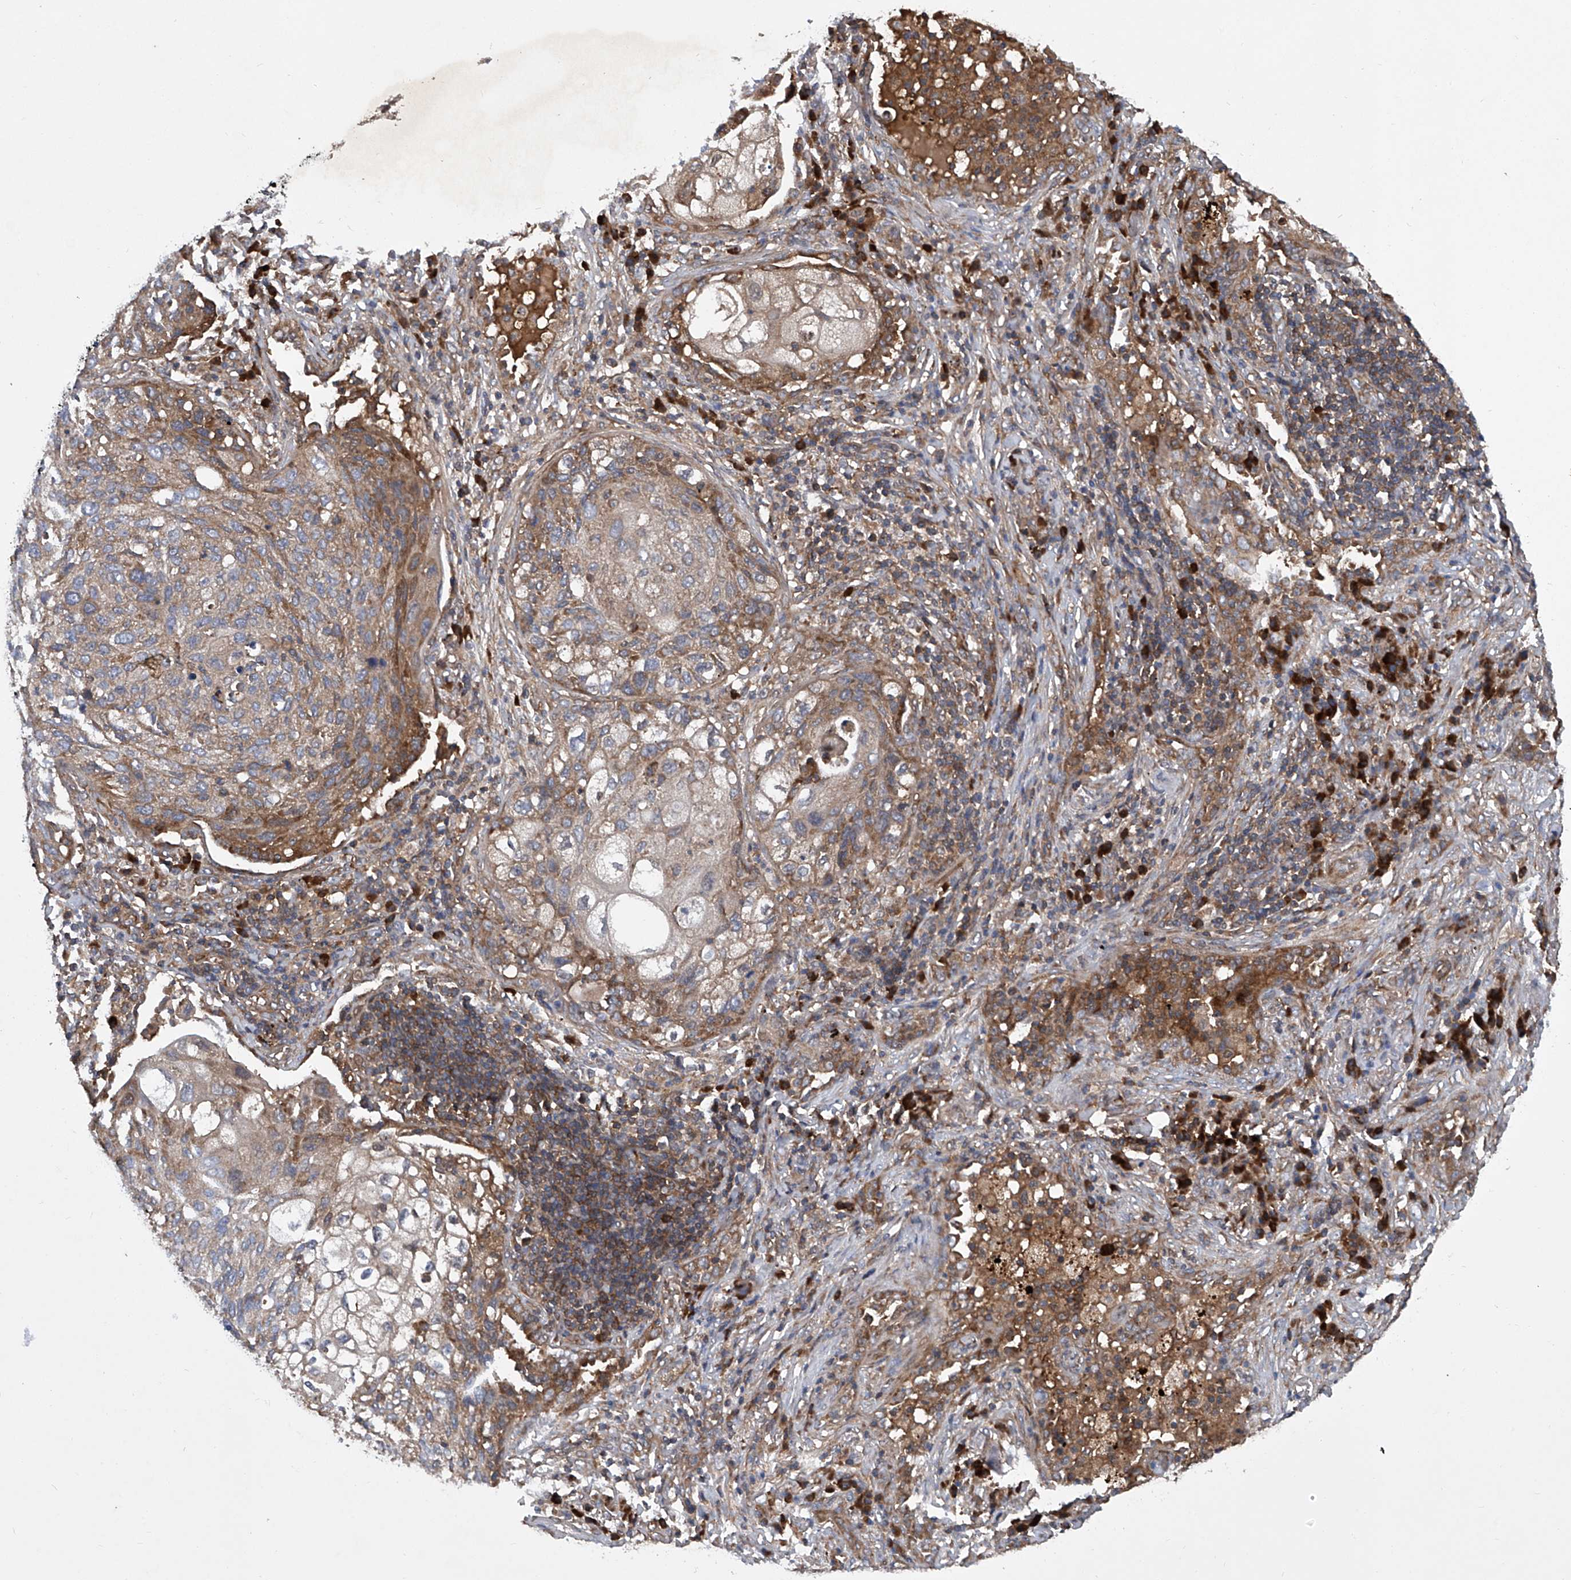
{"staining": {"intensity": "moderate", "quantity": "25%-75%", "location": "cytoplasmic/membranous"}, "tissue": "lung cancer", "cell_type": "Tumor cells", "image_type": "cancer", "snomed": [{"axis": "morphology", "description": "Squamous cell carcinoma, NOS"}, {"axis": "topography", "description": "Lung"}], "caption": "The histopathology image shows staining of lung squamous cell carcinoma, revealing moderate cytoplasmic/membranous protein positivity (brown color) within tumor cells. (DAB IHC with brightfield microscopy, high magnification).", "gene": "ASCC3", "patient": {"sex": "female", "age": 63}}